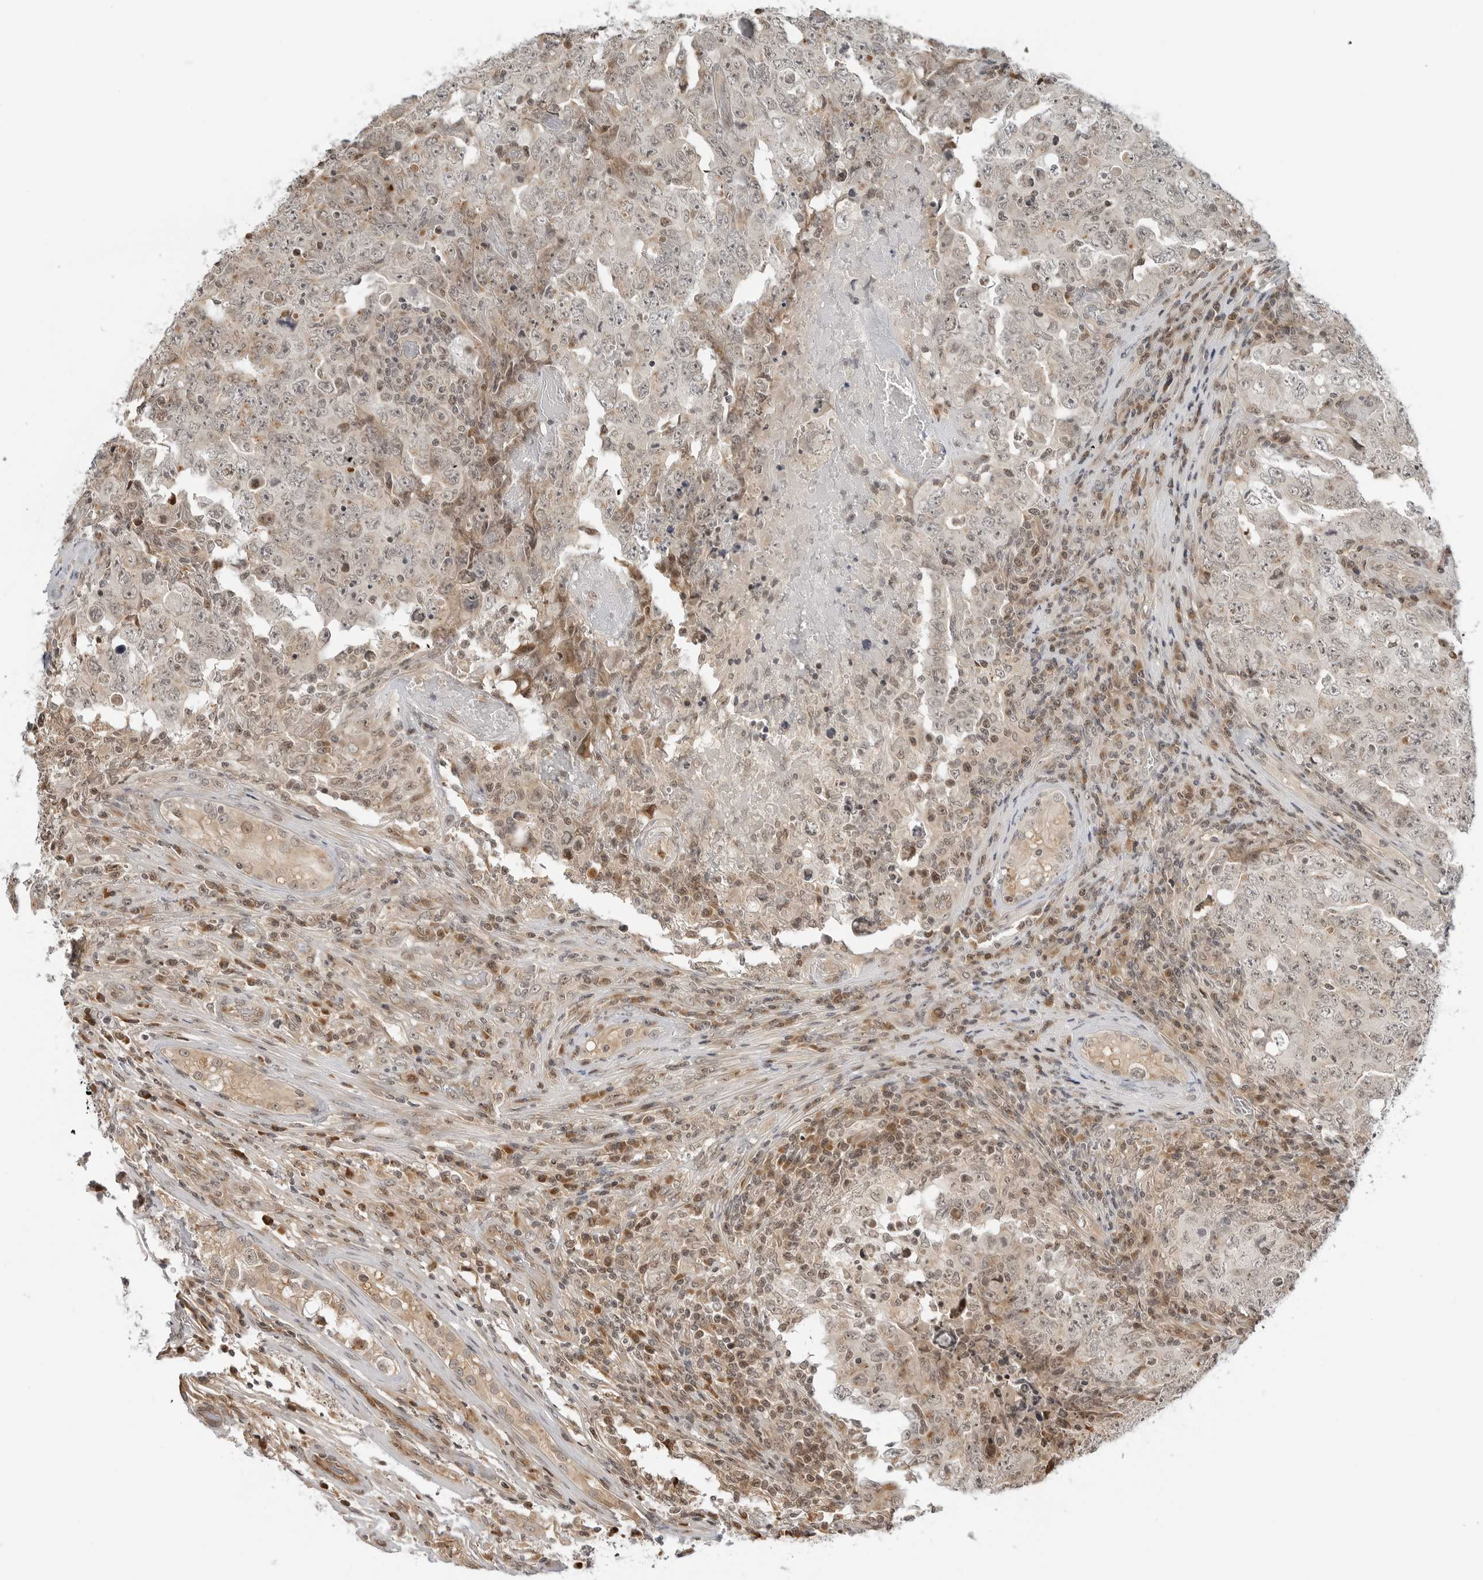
{"staining": {"intensity": "negative", "quantity": "none", "location": "none"}, "tissue": "testis cancer", "cell_type": "Tumor cells", "image_type": "cancer", "snomed": [{"axis": "morphology", "description": "Carcinoma, Embryonal, NOS"}, {"axis": "topography", "description": "Testis"}], "caption": "Tumor cells are negative for protein expression in human testis embryonal carcinoma.", "gene": "TIPRL", "patient": {"sex": "male", "age": 26}}